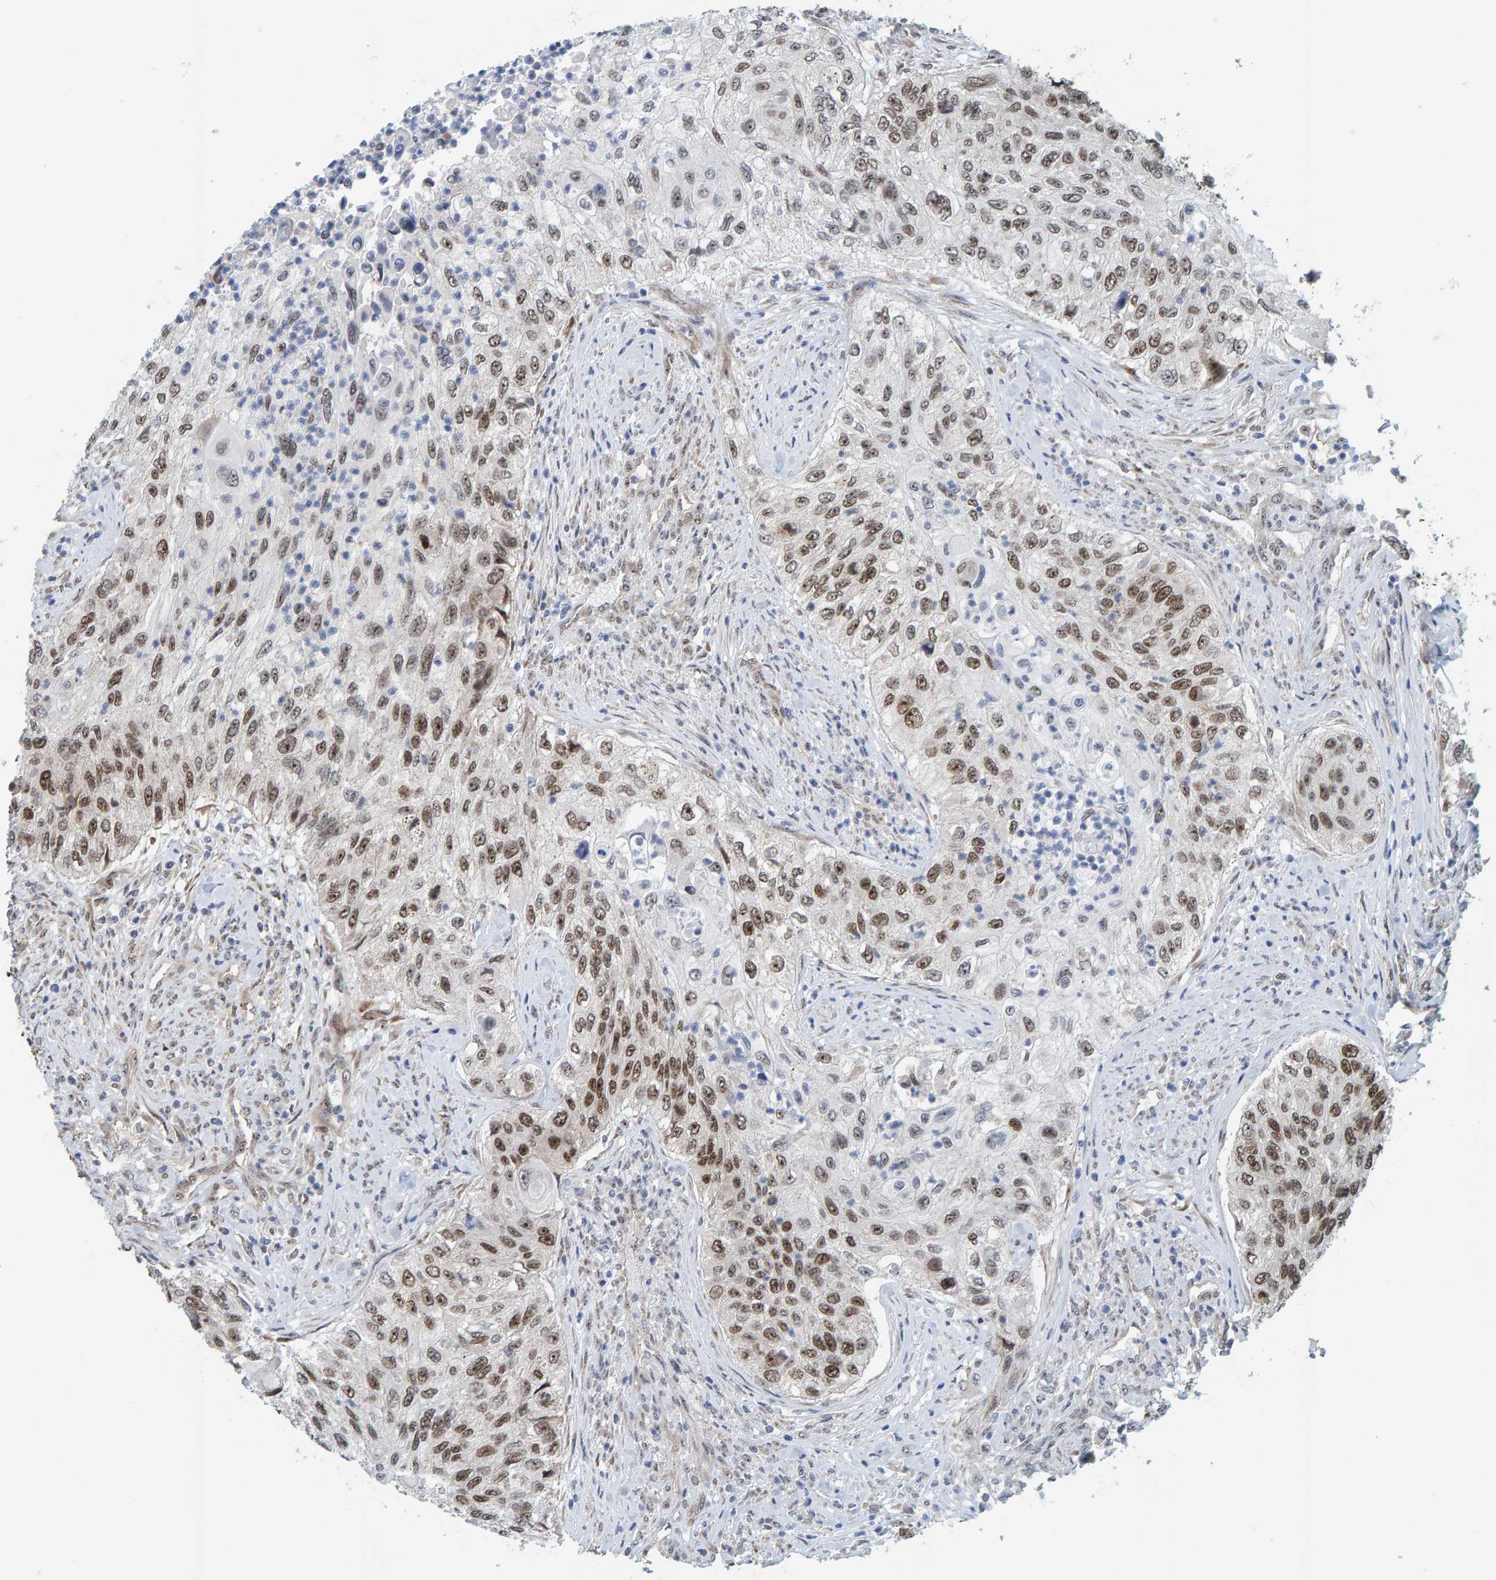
{"staining": {"intensity": "moderate", "quantity": ">75%", "location": "nuclear"}, "tissue": "urothelial cancer", "cell_type": "Tumor cells", "image_type": "cancer", "snomed": [{"axis": "morphology", "description": "Urothelial carcinoma, High grade"}, {"axis": "topography", "description": "Urinary bladder"}], "caption": "Human high-grade urothelial carcinoma stained with a protein marker displays moderate staining in tumor cells.", "gene": "POLR1E", "patient": {"sex": "female", "age": 60}}